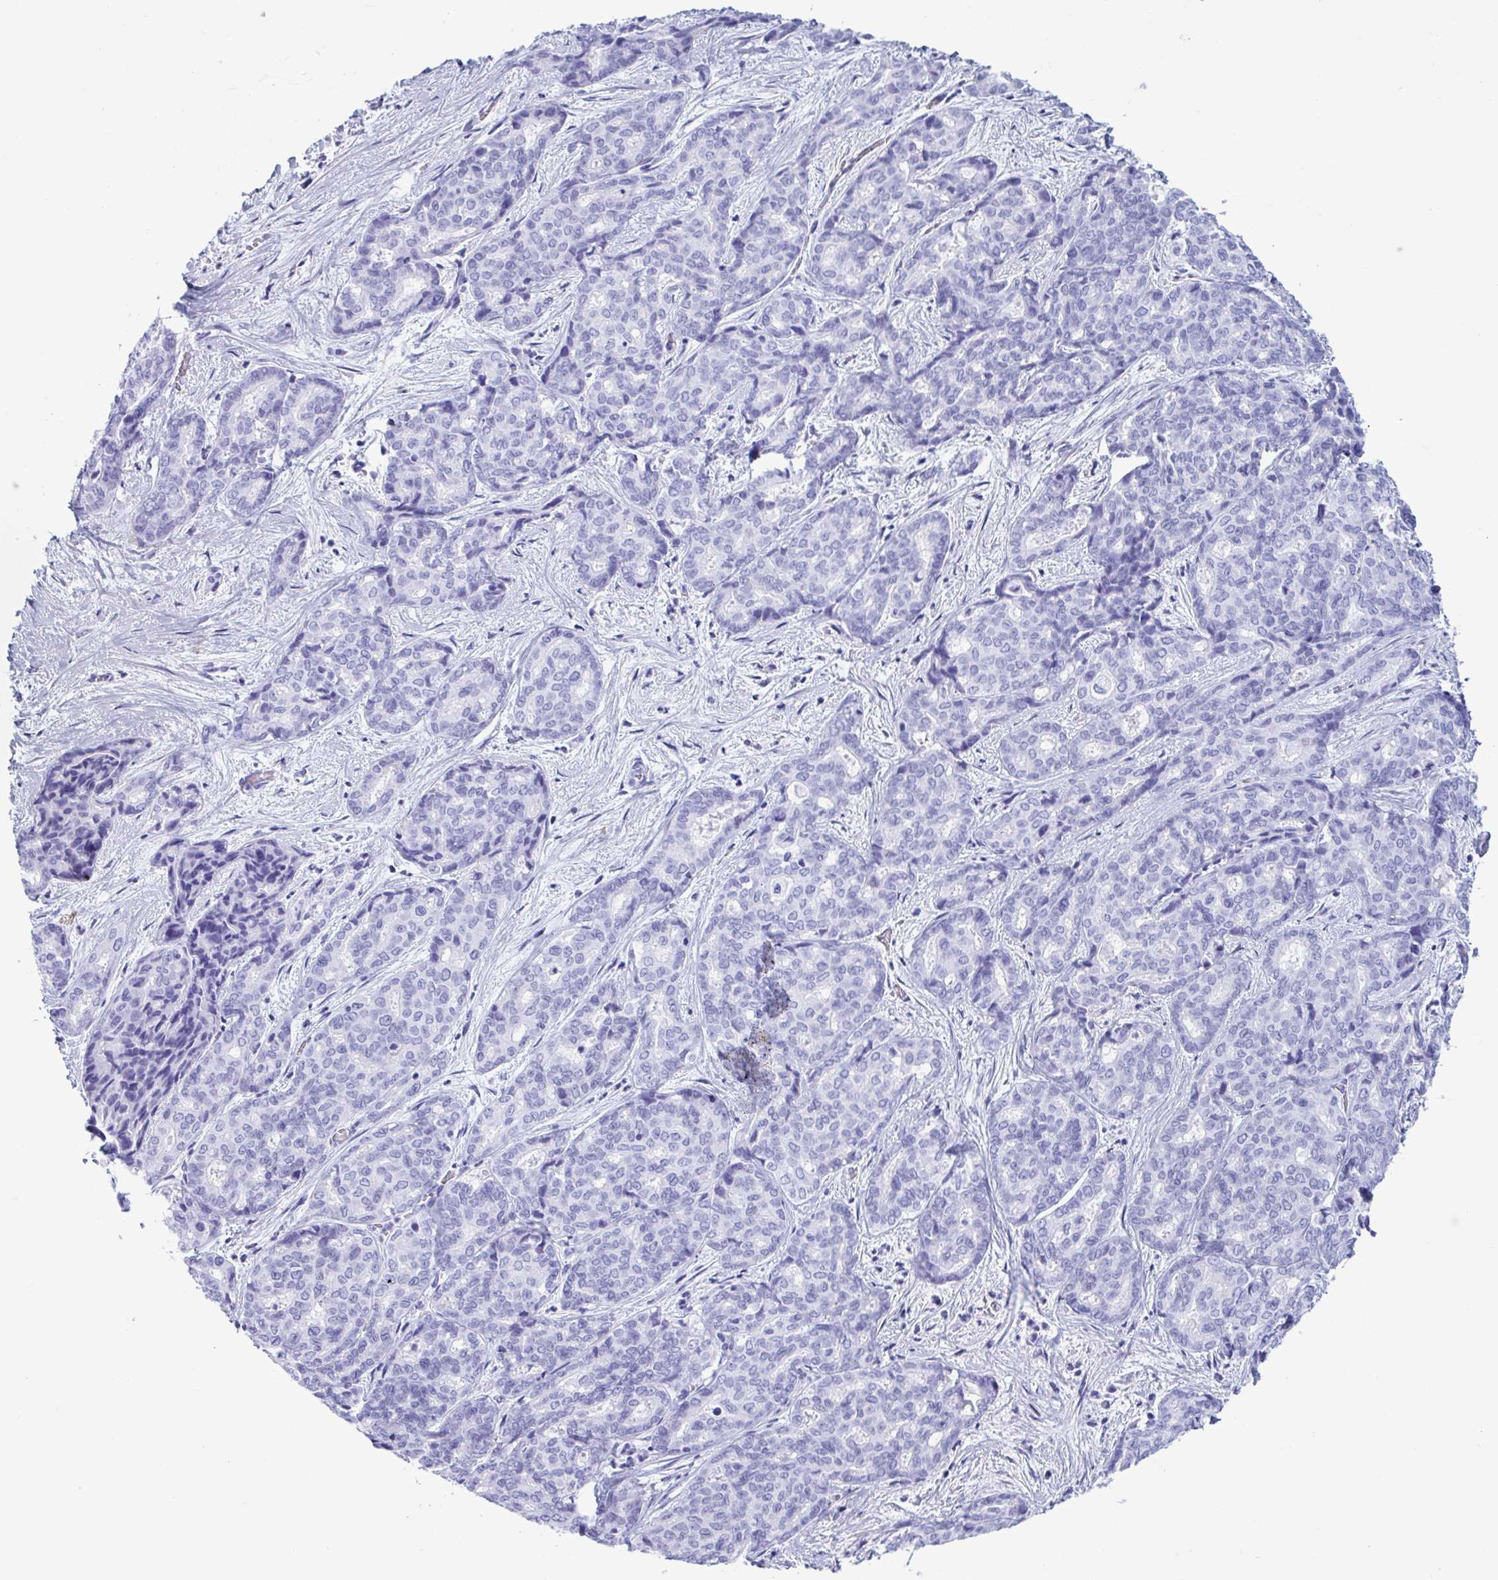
{"staining": {"intensity": "negative", "quantity": "none", "location": "none"}, "tissue": "liver cancer", "cell_type": "Tumor cells", "image_type": "cancer", "snomed": [{"axis": "morphology", "description": "Cholangiocarcinoma"}, {"axis": "topography", "description": "Liver"}], "caption": "DAB (3,3'-diaminobenzidine) immunohistochemical staining of liver cancer reveals no significant positivity in tumor cells.", "gene": "MRGPRG", "patient": {"sex": "female", "age": 64}}